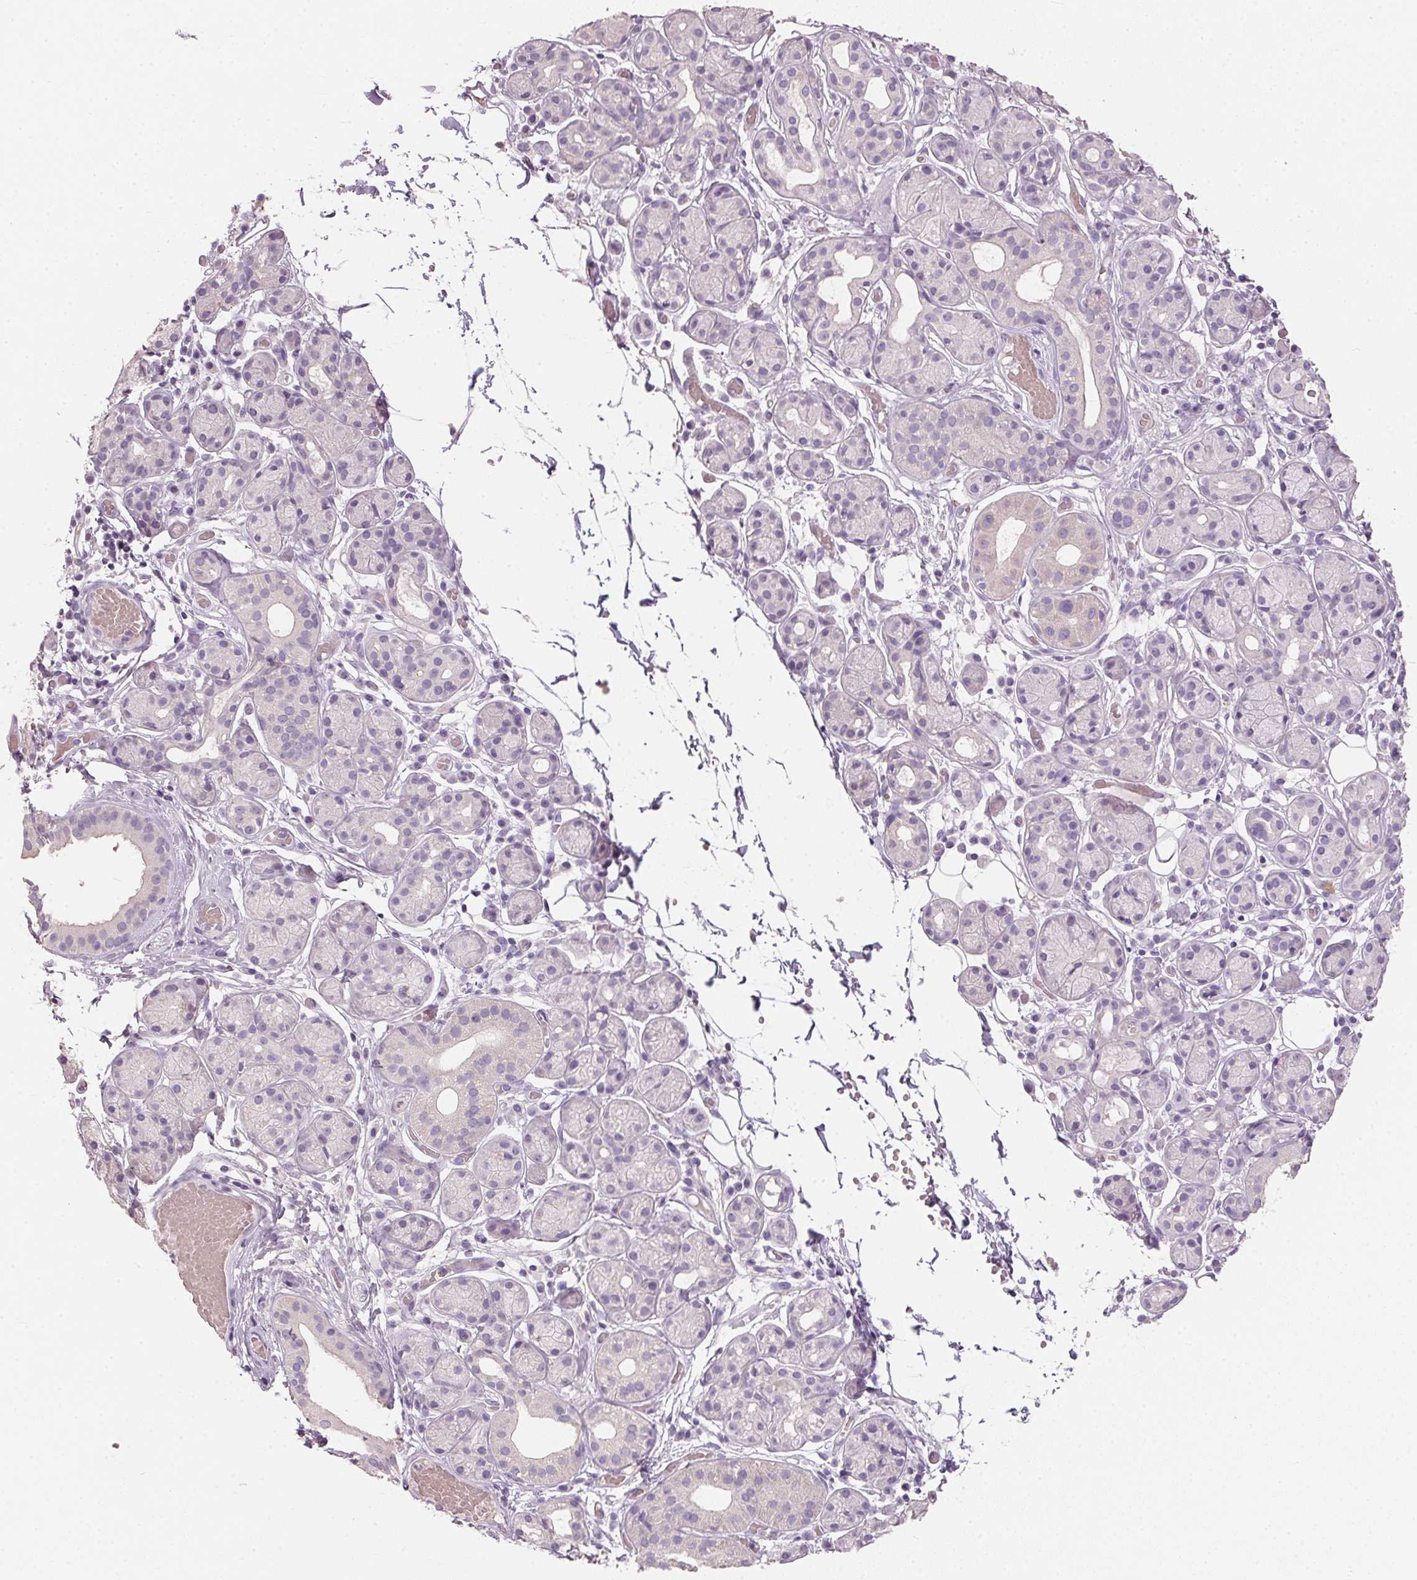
{"staining": {"intensity": "negative", "quantity": "none", "location": "none"}, "tissue": "salivary gland", "cell_type": "Glandular cells", "image_type": "normal", "snomed": [{"axis": "morphology", "description": "Normal tissue, NOS"}, {"axis": "topography", "description": "Salivary gland"}, {"axis": "topography", "description": "Peripheral nerve tissue"}], "caption": "A photomicrograph of salivary gland stained for a protein exhibits no brown staining in glandular cells. (DAB (3,3'-diaminobenzidine) immunohistochemistry (IHC) visualized using brightfield microscopy, high magnification).", "gene": "HSD17B1", "patient": {"sex": "male", "age": 71}}